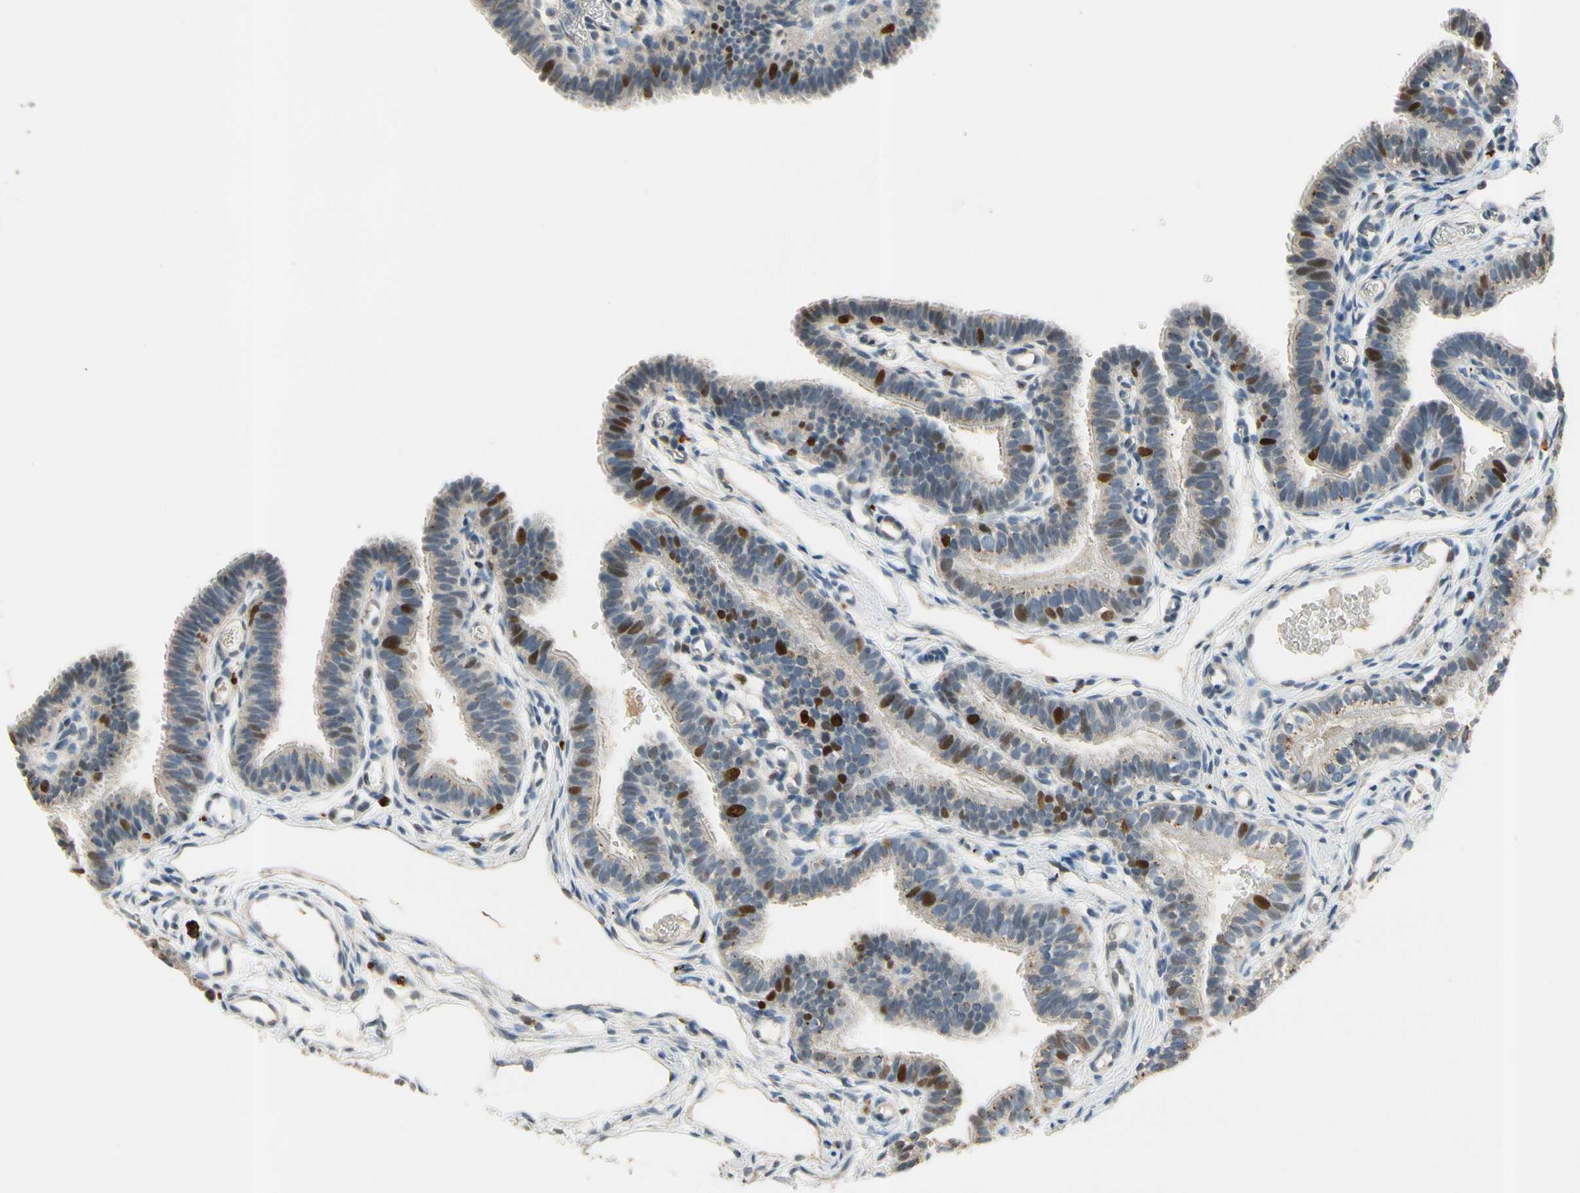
{"staining": {"intensity": "strong", "quantity": "<25%", "location": "nuclear"}, "tissue": "fallopian tube", "cell_type": "Glandular cells", "image_type": "normal", "snomed": [{"axis": "morphology", "description": "Normal tissue, NOS"}, {"axis": "topography", "description": "Fallopian tube"}, {"axis": "topography", "description": "Placenta"}], "caption": "This micrograph shows IHC staining of unremarkable fallopian tube, with medium strong nuclear expression in about <25% of glandular cells.", "gene": "ZKSCAN3", "patient": {"sex": "female", "age": 34}}